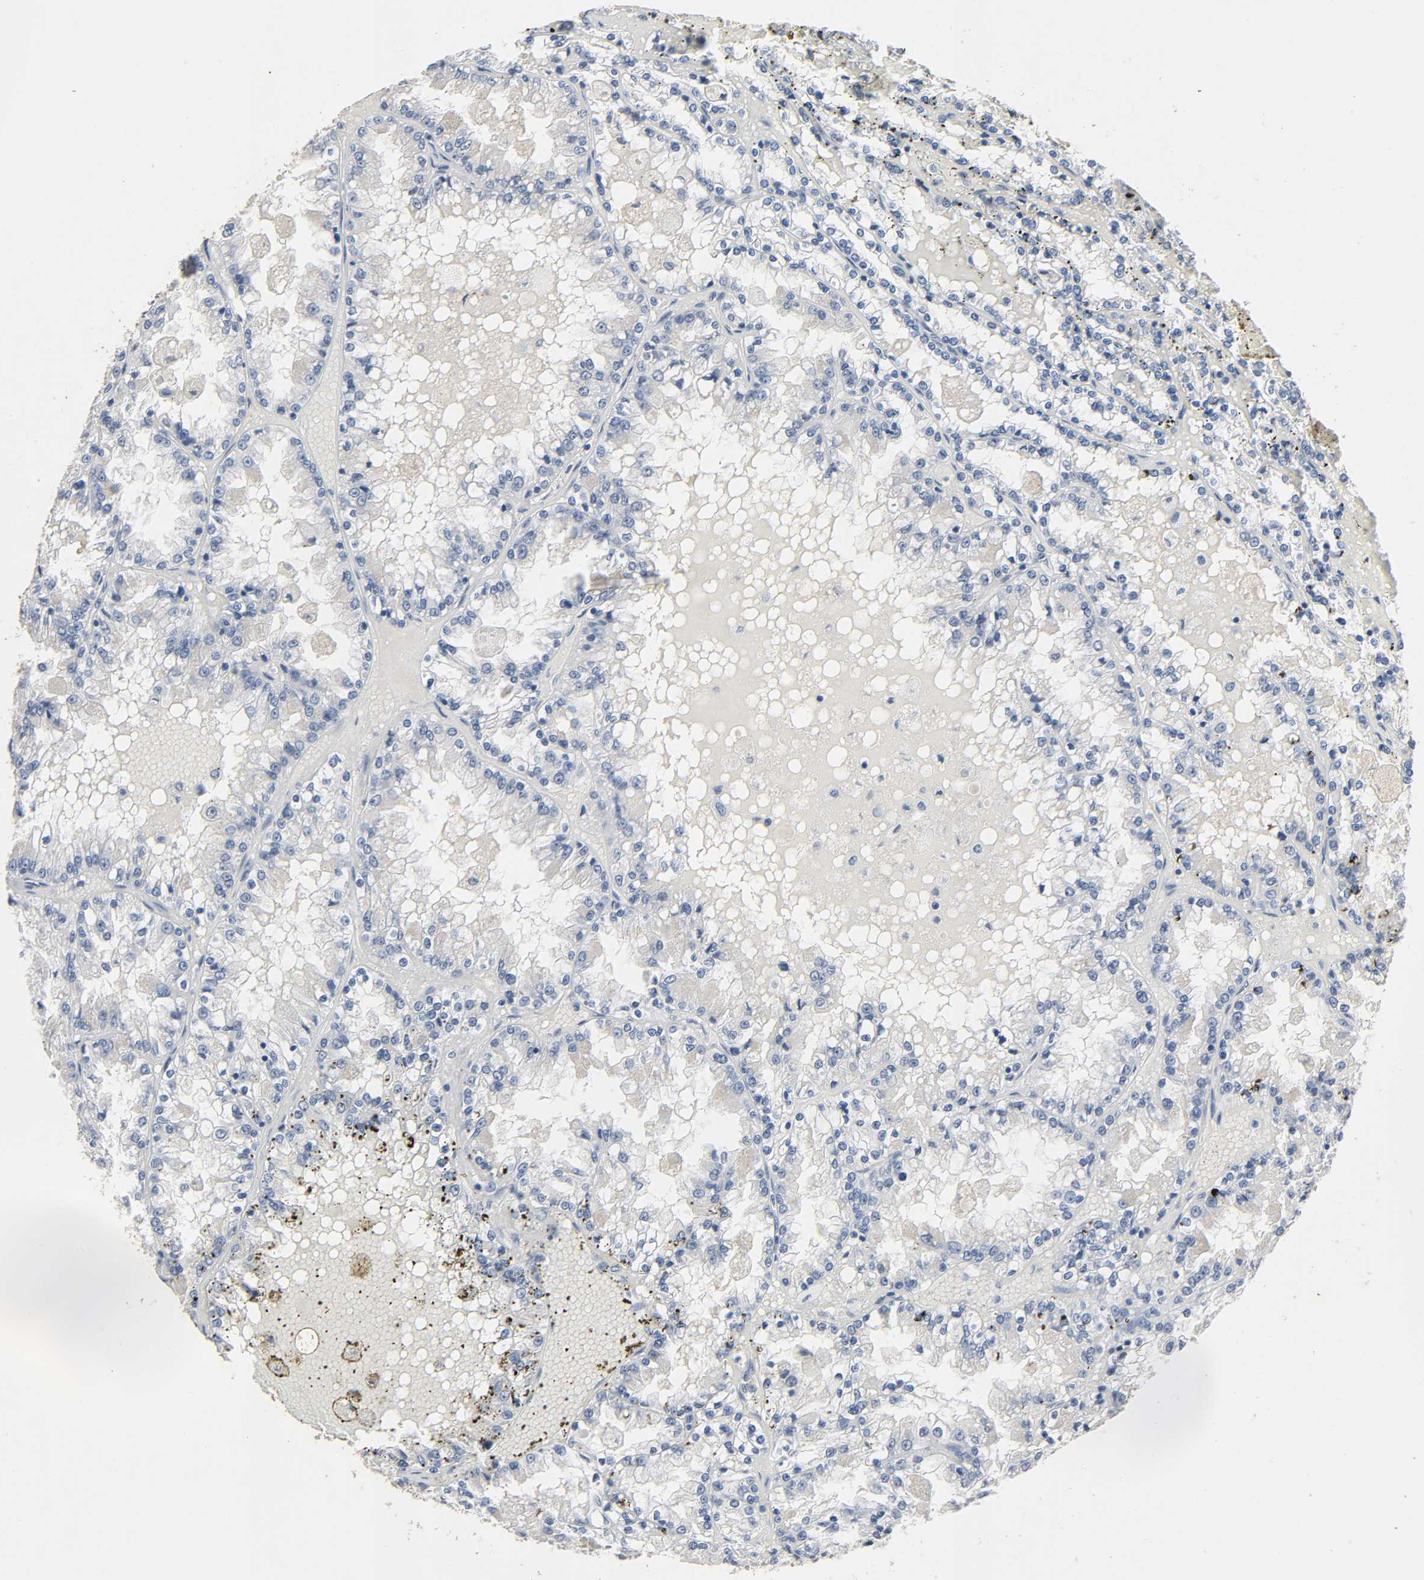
{"staining": {"intensity": "negative", "quantity": "none", "location": "none"}, "tissue": "renal cancer", "cell_type": "Tumor cells", "image_type": "cancer", "snomed": [{"axis": "morphology", "description": "Adenocarcinoma, NOS"}, {"axis": "topography", "description": "Kidney"}], "caption": "Tumor cells show no significant protein staining in renal cancer (adenocarcinoma).", "gene": "FBLN5", "patient": {"sex": "female", "age": 56}}